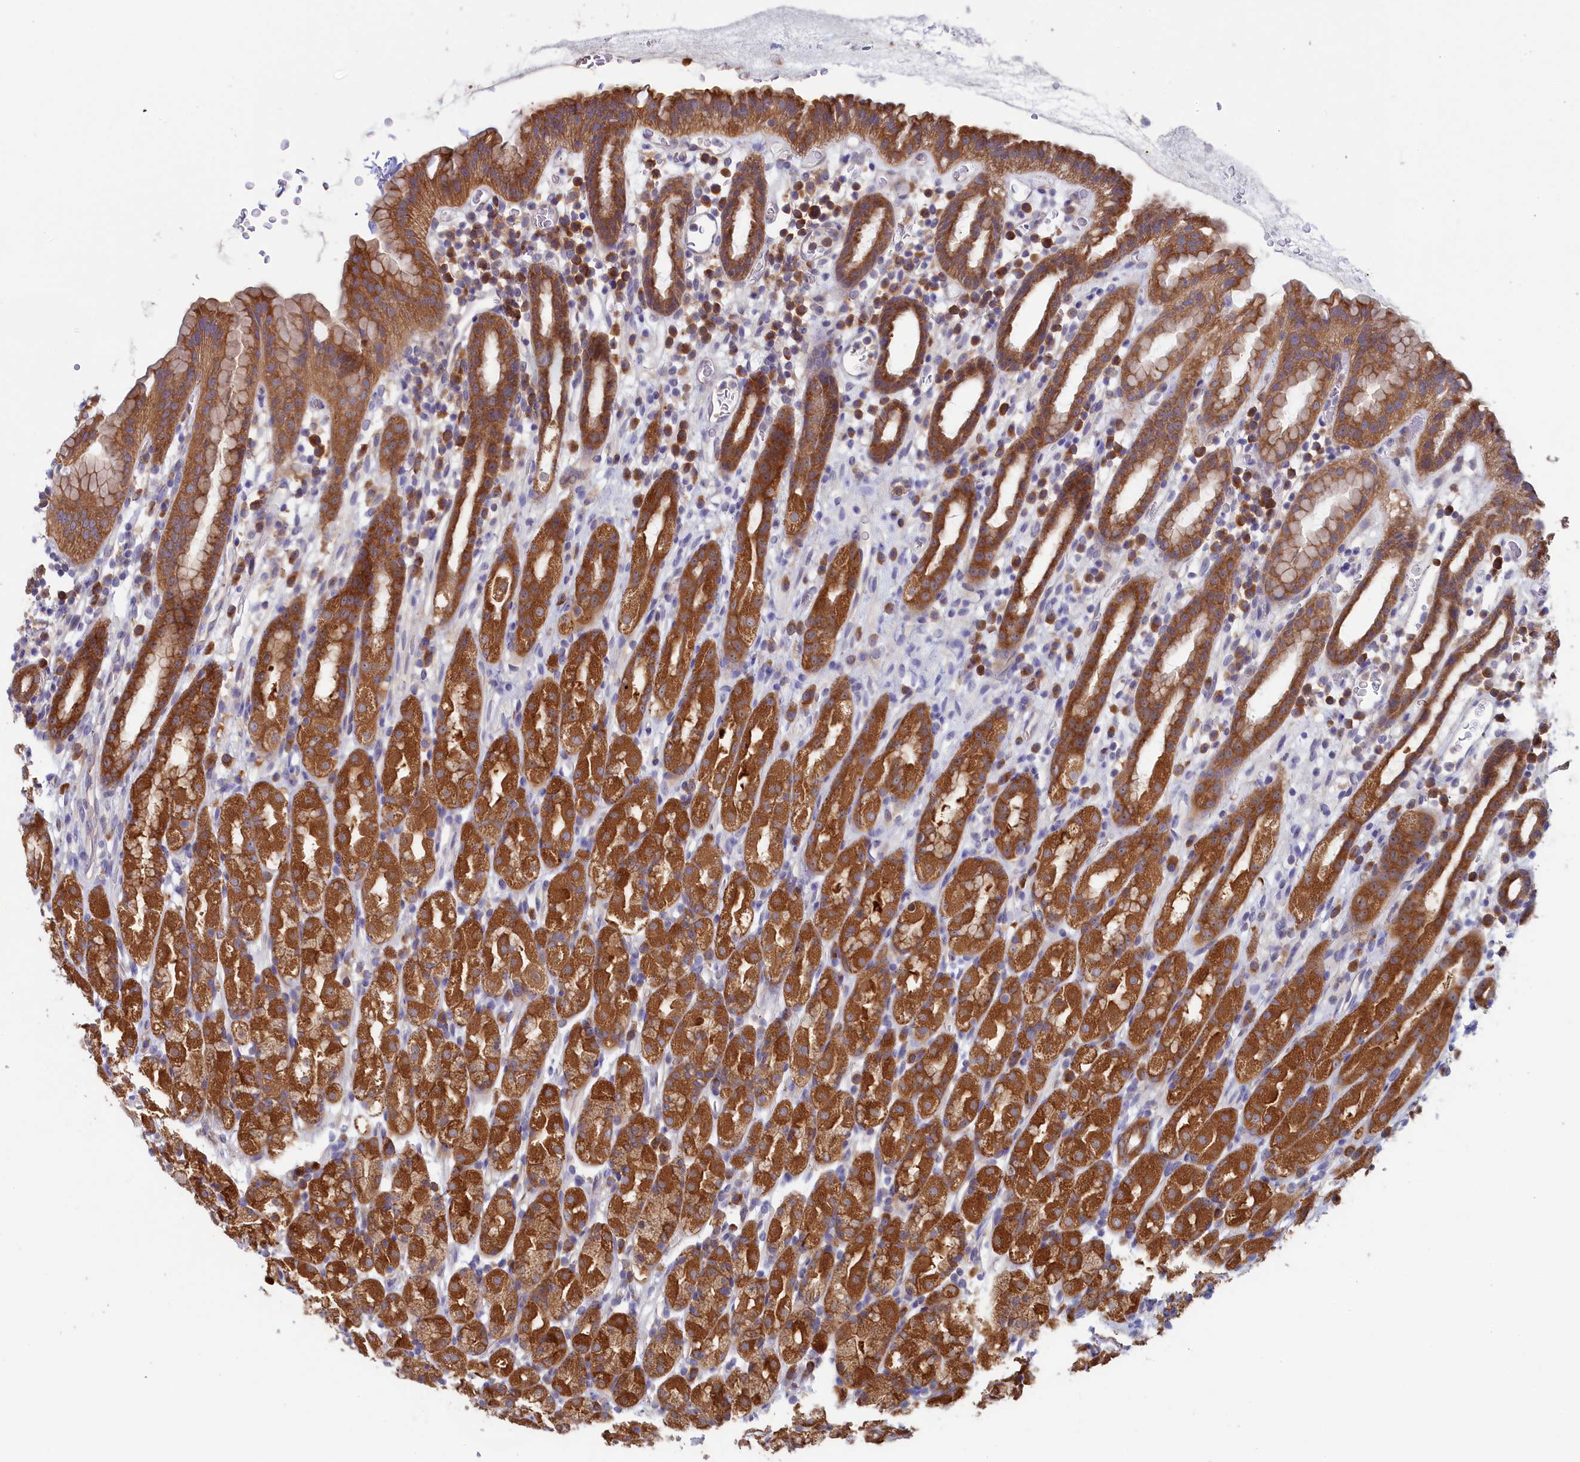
{"staining": {"intensity": "strong", "quantity": ">75%", "location": "cytoplasmic/membranous"}, "tissue": "stomach", "cell_type": "Glandular cells", "image_type": "normal", "snomed": [{"axis": "morphology", "description": "Normal tissue, NOS"}, {"axis": "topography", "description": "Stomach, upper"}], "caption": "A micrograph showing strong cytoplasmic/membranous staining in approximately >75% of glandular cells in unremarkable stomach, as visualized by brown immunohistochemical staining.", "gene": "SYNDIG1L", "patient": {"sex": "male", "age": 47}}